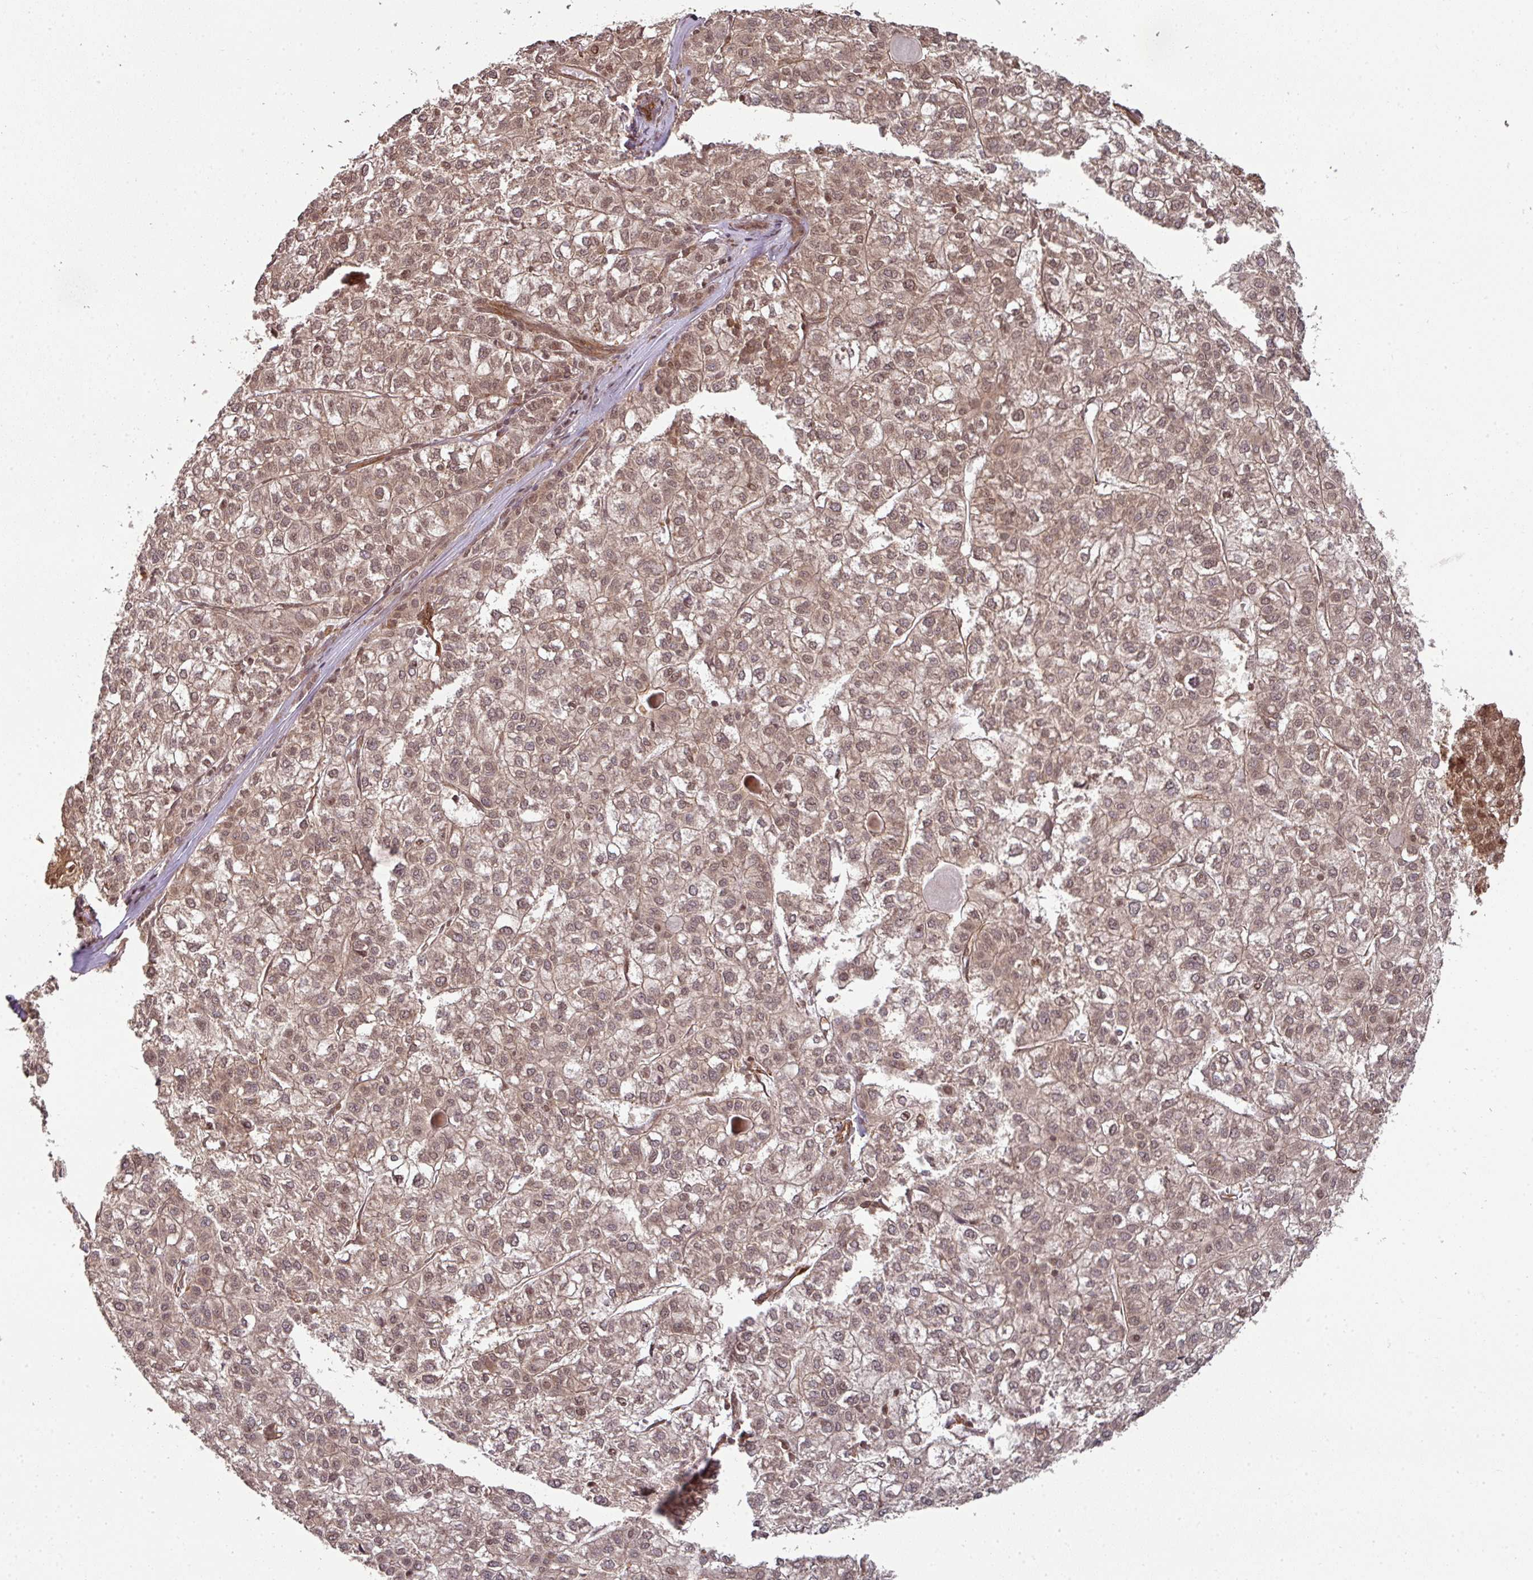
{"staining": {"intensity": "moderate", "quantity": ">75%", "location": "cytoplasmic/membranous,nuclear"}, "tissue": "liver cancer", "cell_type": "Tumor cells", "image_type": "cancer", "snomed": [{"axis": "morphology", "description": "Carcinoma, Hepatocellular, NOS"}, {"axis": "topography", "description": "Liver"}], "caption": "An immunohistochemistry photomicrograph of neoplastic tissue is shown. Protein staining in brown highlights moderate cytoplasmic/membranous and nuclear positivity in hepatocellular carcinoma (liver) within tumor cells.", "gene": "ANKRD18A", "patient": {"sex": "female", "age": 43}}